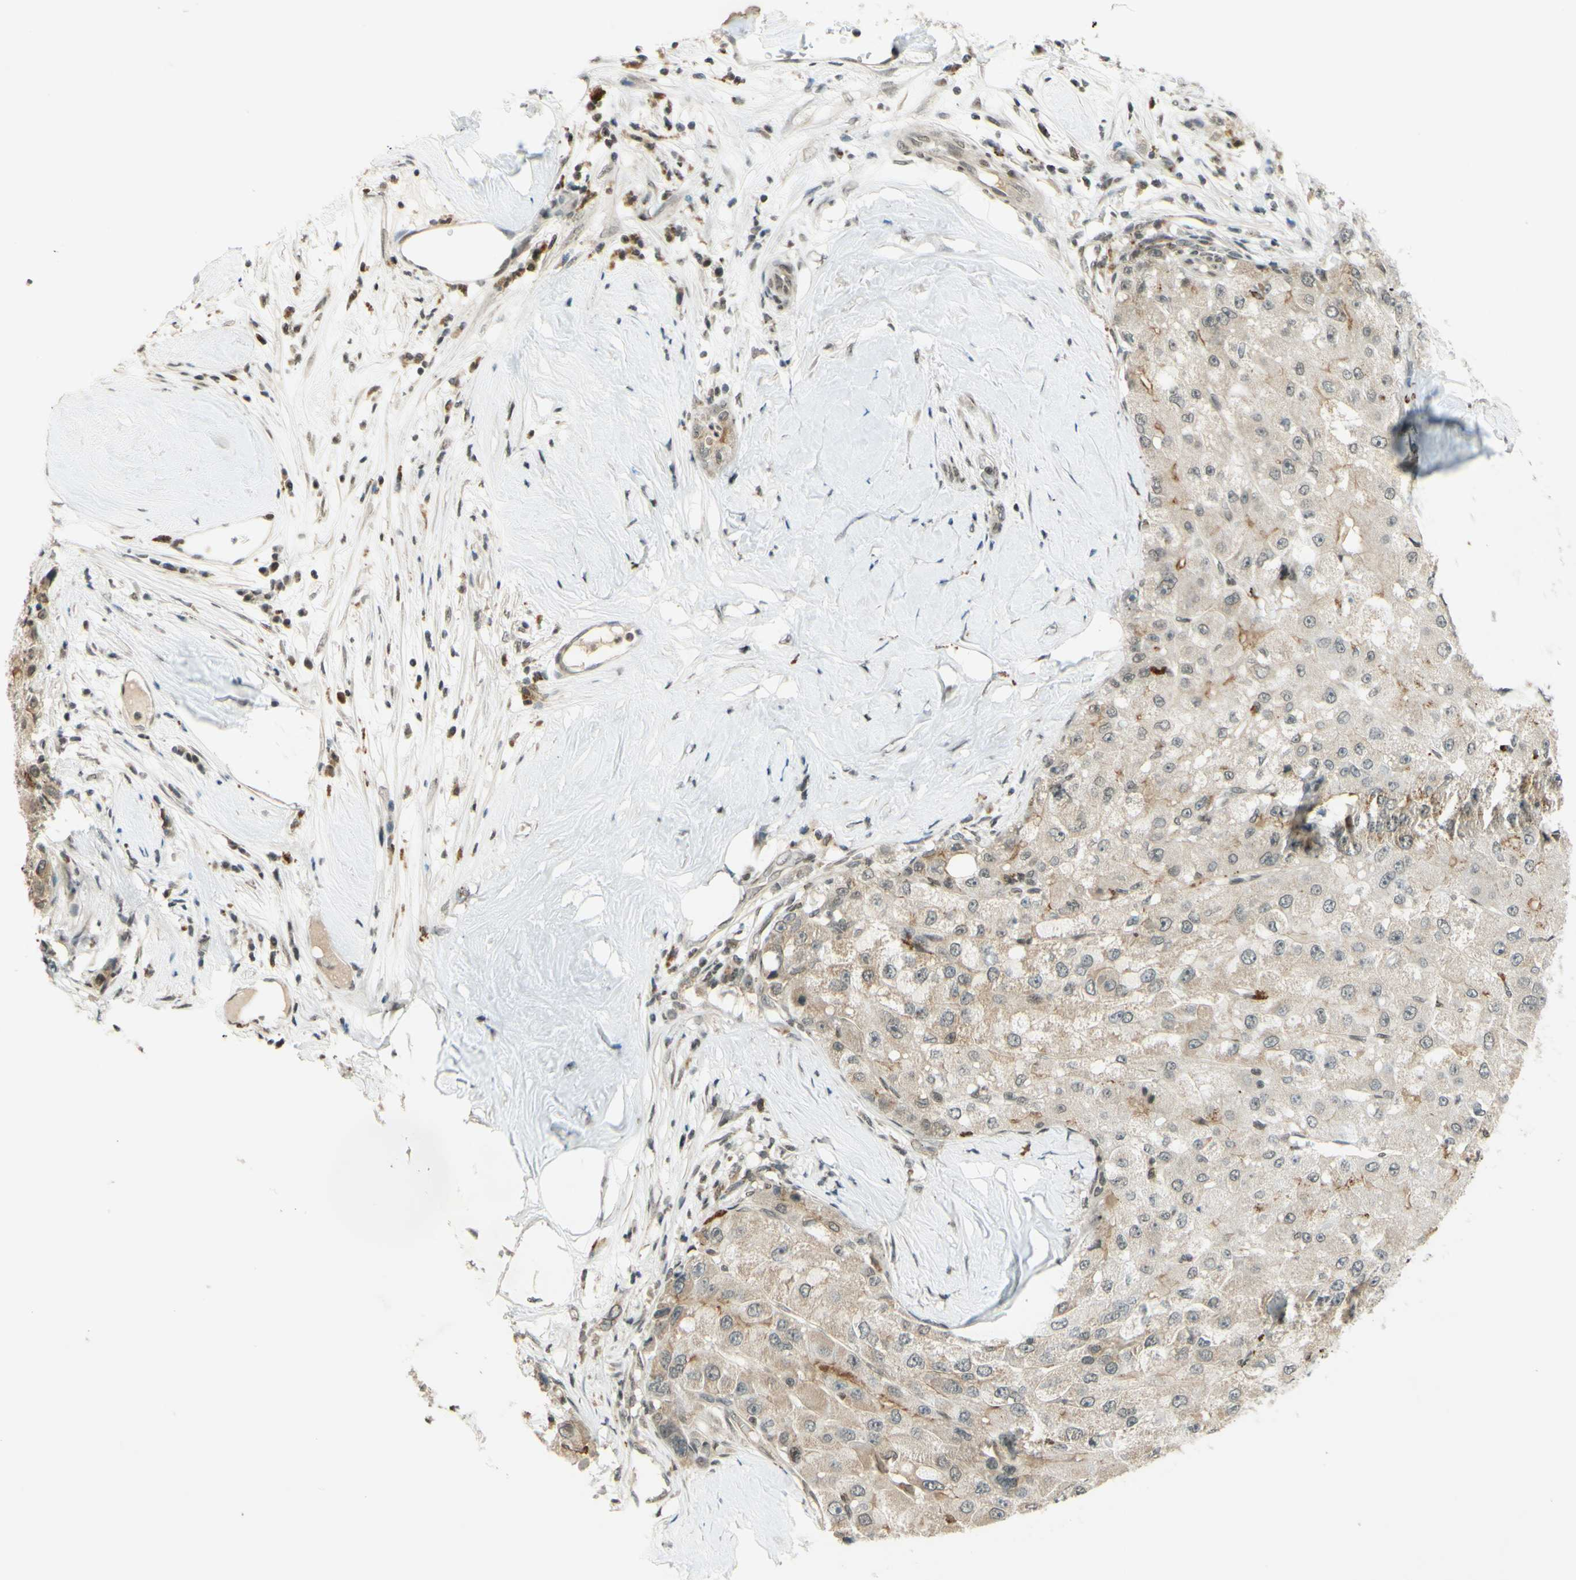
{"staining": {"intensity": "weak", "quantity": ">75%", "location": "cytoplasmic/membranous"}, "tissue": "liver cancer", "cell_type": "Tumor cells", "image_type": "cancer", "snomed": [{"axis": "morphology", "description": "Carcinoma, Hepatocellular, NOS"}, {"axis": "topography", "description": "Liver"}], "caption": "DAB (3,3'-diaminobenzidine) immunohistochemical staining of human liver cancer reveals weak cytoplasmic/membranous protein staining in approximately >75% of tumor cells.", "gene": "SMARCB1", "patient": {"sex": "male", "age": 80}}